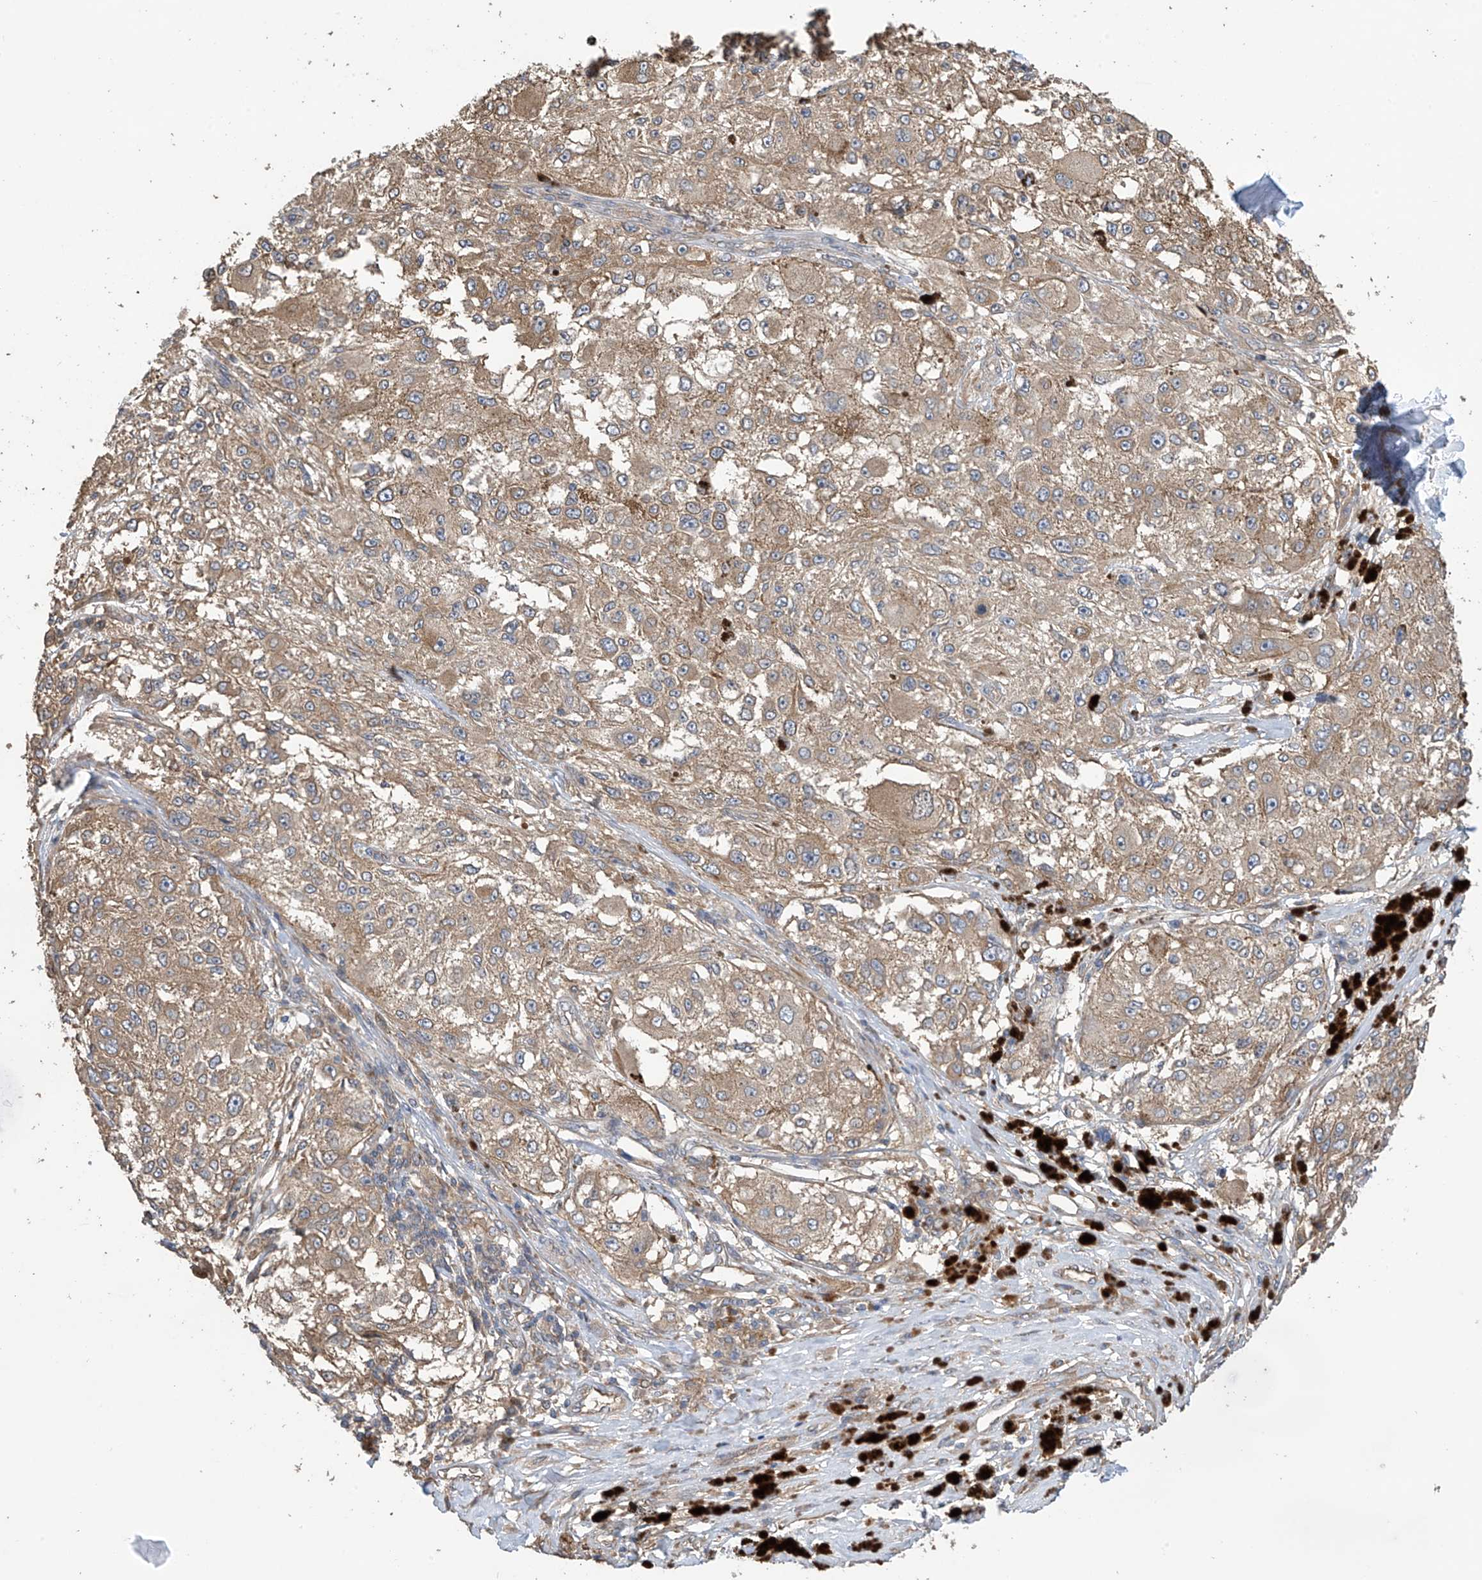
{"staining": {"intensity": "moderate", "quantity": "<25%", "location": "cytoplasmic/membranous"}, "tissue": "melanoma", "cell_type": "Tumor cells", "image_type": "cancer", "snomed": [{"axis": "morphology", "description": "Necrosis, NOS"}, {"axis": "morphology", "description": "Malignant melanoma, NOS"}, {"axis": "topography", "description": "Skin"}], "caption": "Human melanoma stained with a brown dye displays moderate cytoplasmic/membranous positive positivity in approximately <25% of tumor cells.", "gene": "PHACTR4", "patient": {"sex": "female", "age": 87}}